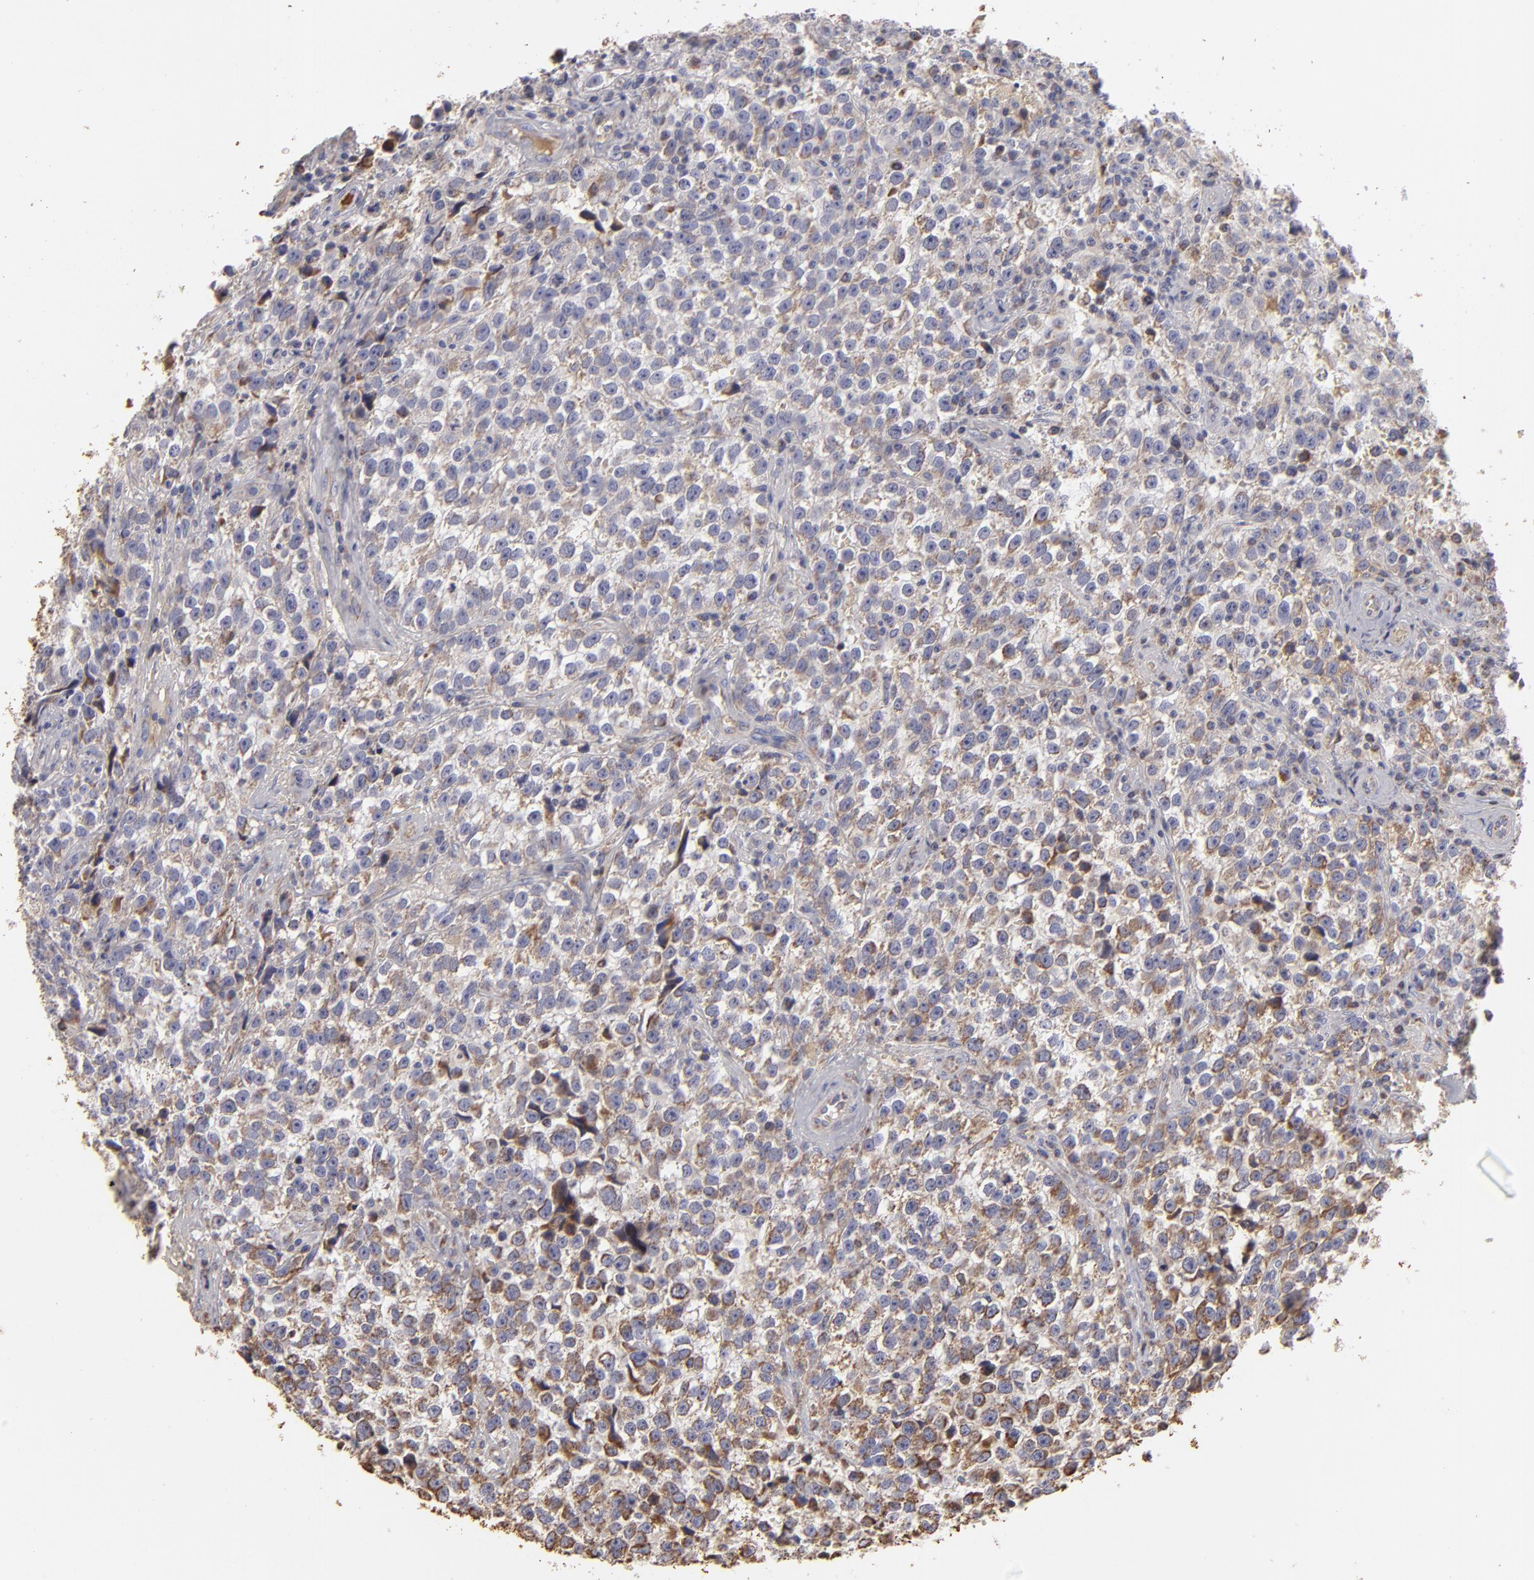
{"staining": {"intensity": "weak", "quantity": ">75%", "location": "cytoplasmic/membranous"}, "tissue": "testis cancer", "cell_type": "Tumor cells", "image_type": "cancer", "snomed": [{"axis": "morphology", "description": "Seminoma, NOS"}, {"axis": "topography", "description": "Testis"}], "caption": "A photomicrograph of human testis cancer stained for a protein shows weak cytoplasmic/membranous brown staining in tumor cells.", "gene": "CFB", "patient": {"sex": "male", "age": 38}}